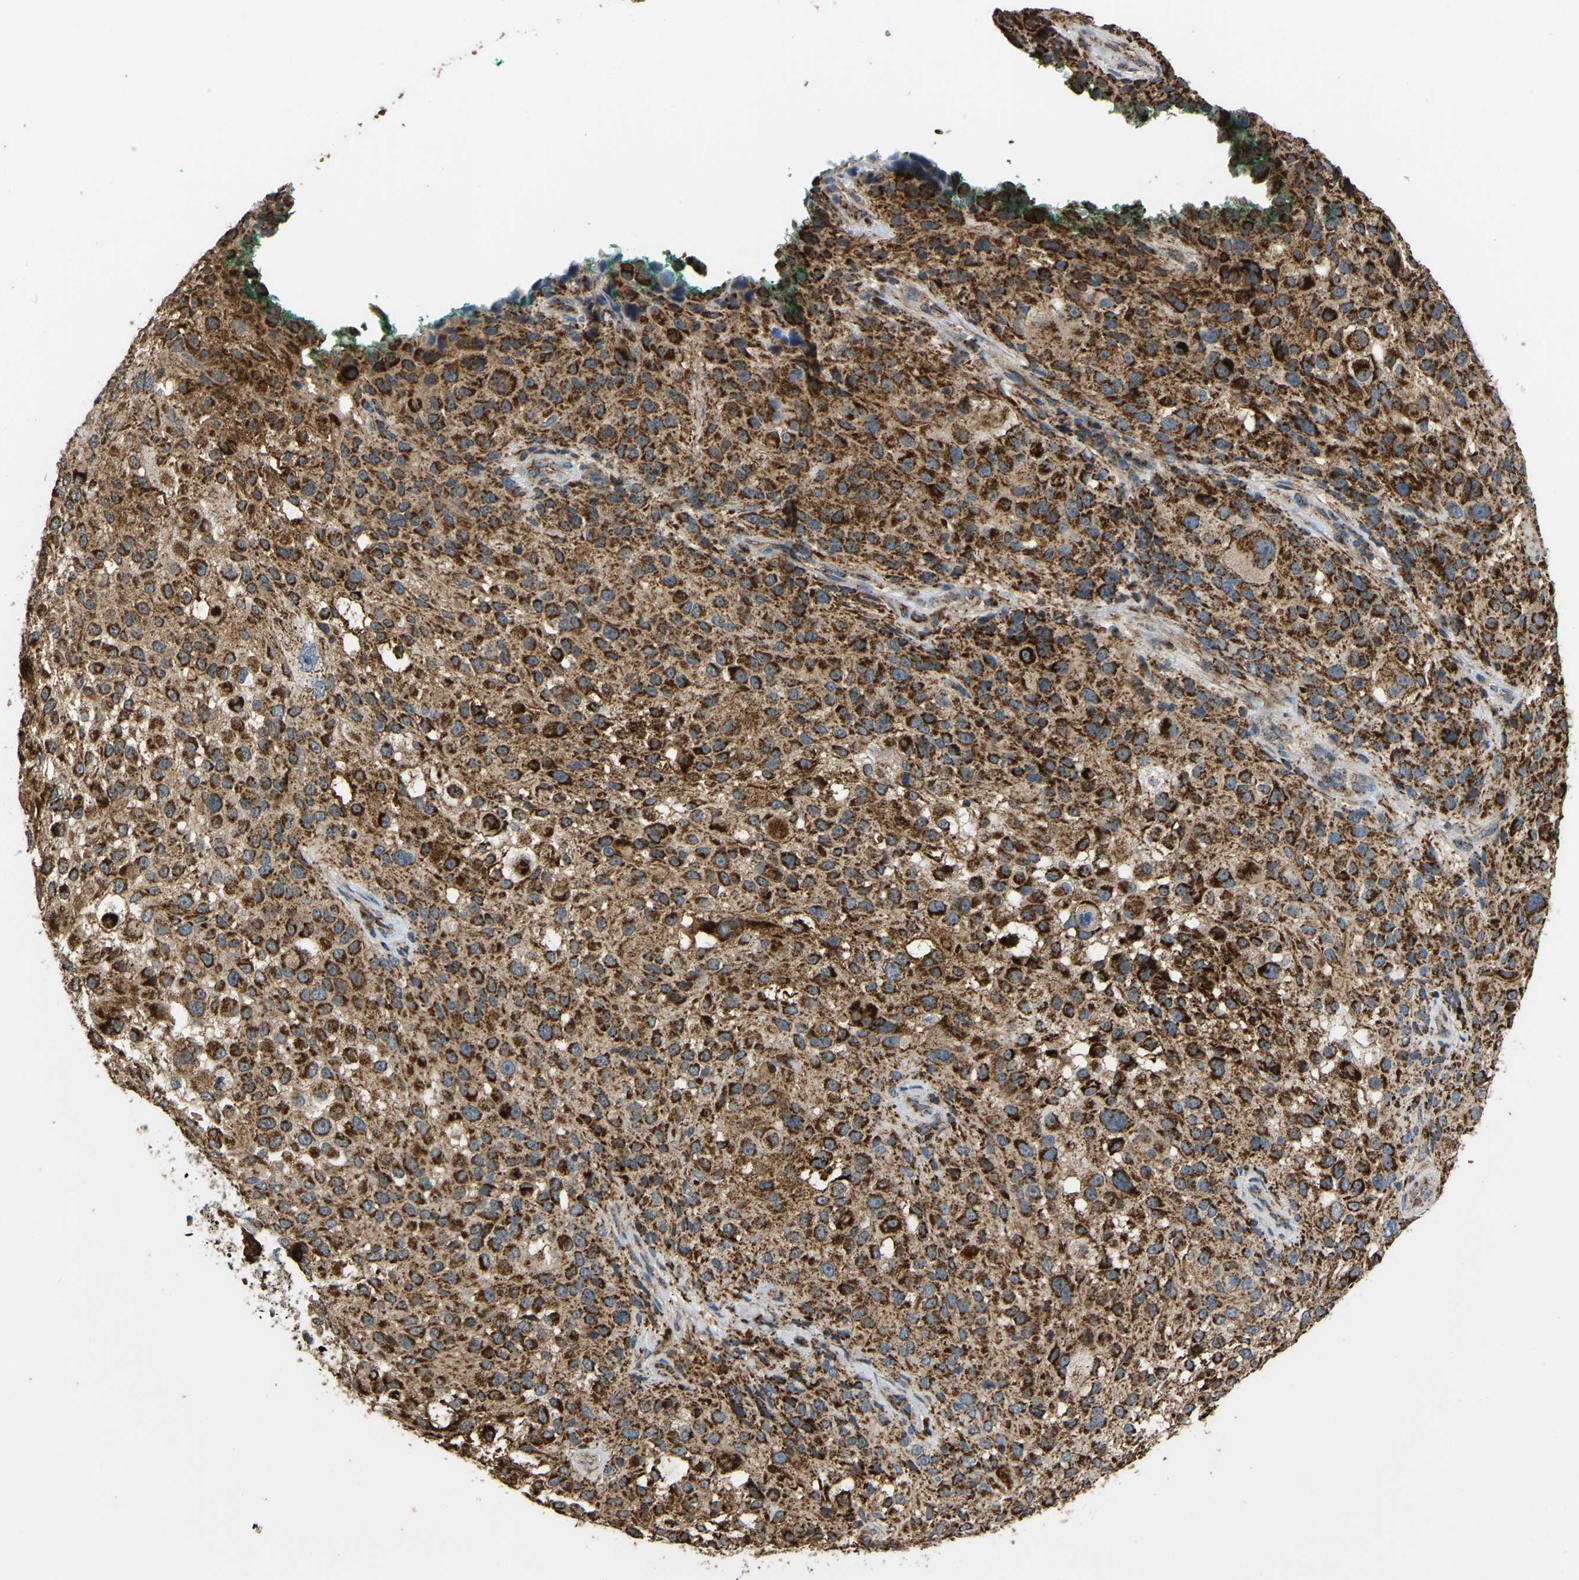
{"staining": {"intensity": "strong", "quantity": ">75%", "location": "cytoplasmic/membranous"}, "tissue": "melanoma", "cell_type": "Tumor cells", "image_type": "cancer", "snomed": [{"axis": "morphology", "description": "Necrosis, NOS"}, {"axis": "morphology", "description": "Malignant melanoma, NOS"}, {"axis": "topography", "description": "Skin"}], "caption": "Immunohistochemistry image of malignant melanoma stained for a protein (brown), which reveals high levels of strong cytoplasmic/membranous expression in about >75% of tumor cells.", "gene": "TUFM", "patient": {"sex": "female", "age": 87}}